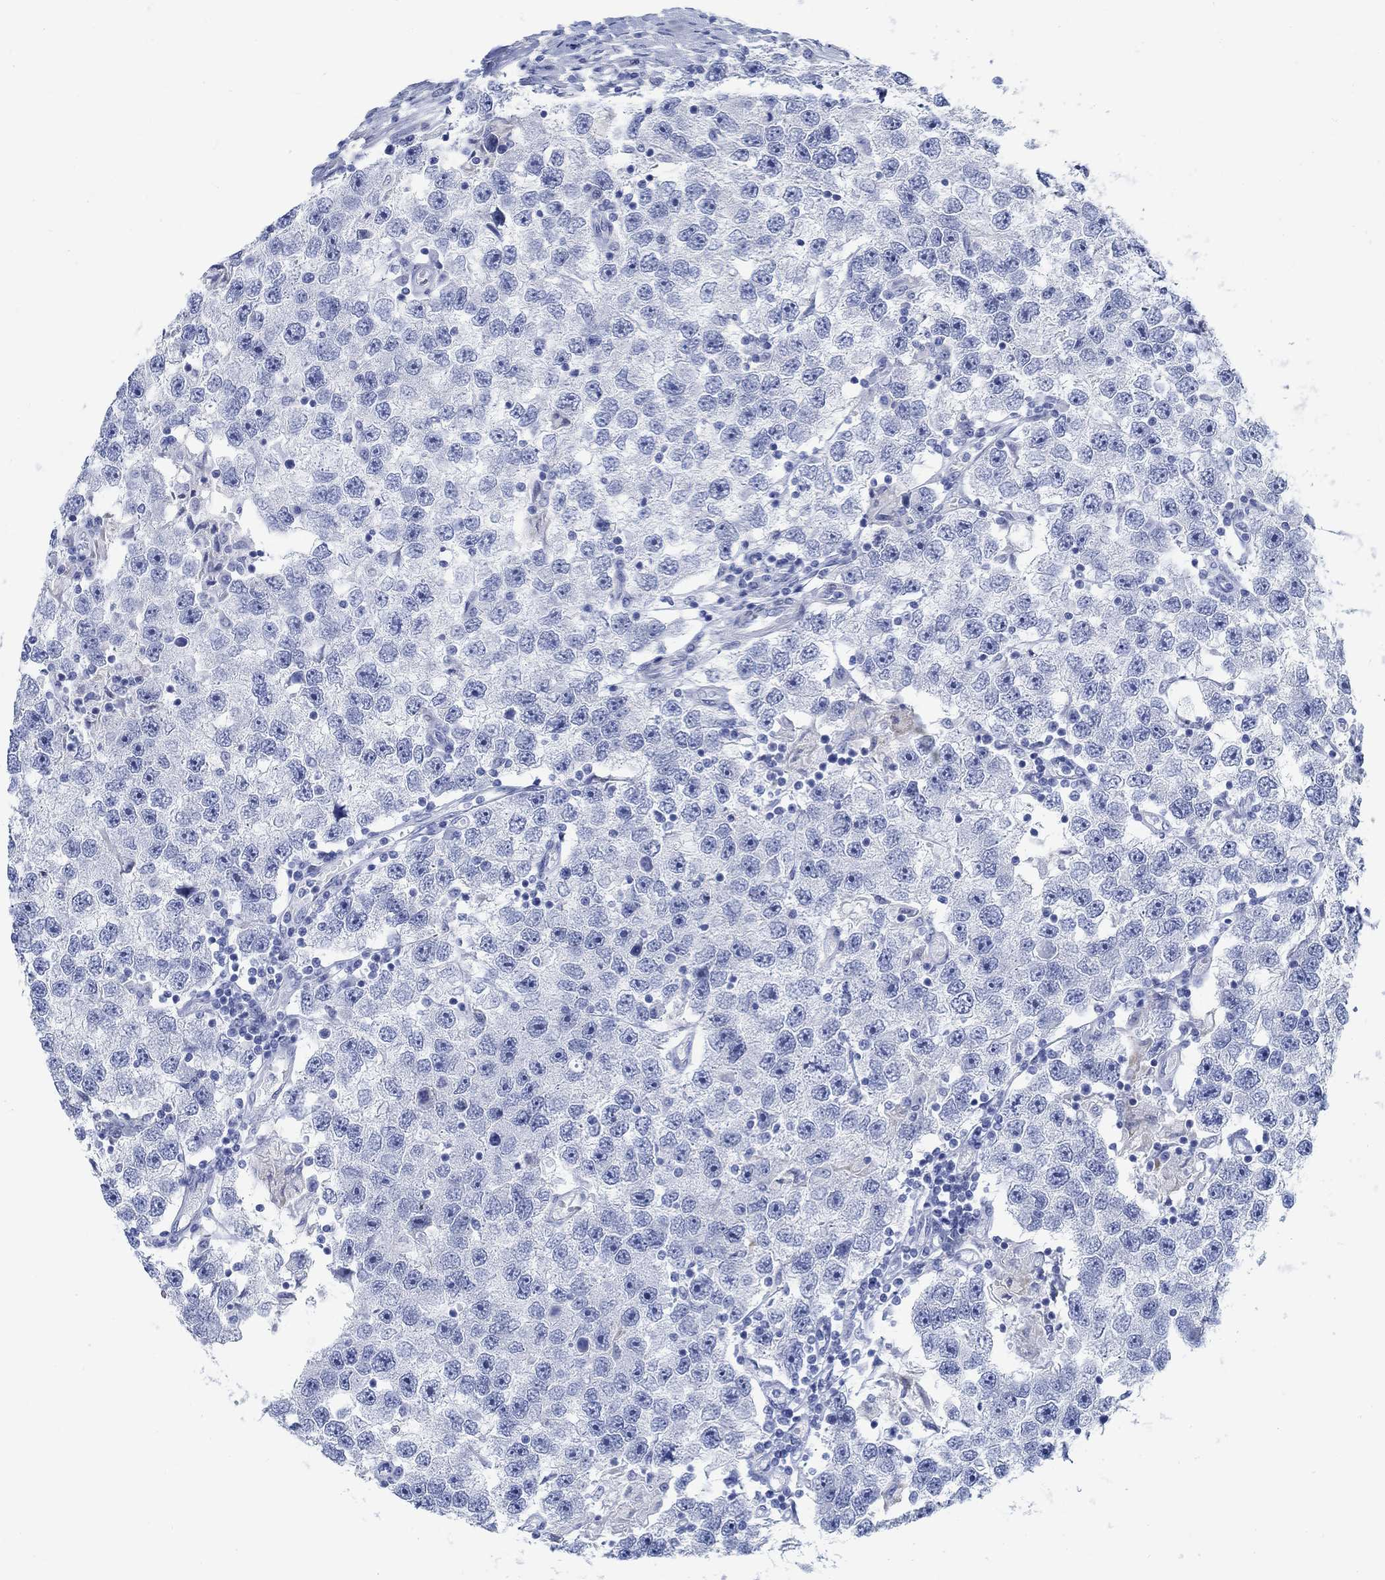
{"staining": {"intensity": "negative", "quantity": "none", "location": "none"}, "tissue": "testis cancer", "cell_type": "Tumor cells", "image_type": "cancer", "snomed": [{"axis": "morphology", "description": "Seminoma, NOS"}, {"axis": "topography", "description": "Testis"}], "caption": "Tumor cells are negative for protein expression in human testis cancer.", "gene": "RBM20", "patient": {"sex": "male", "age": 26}}